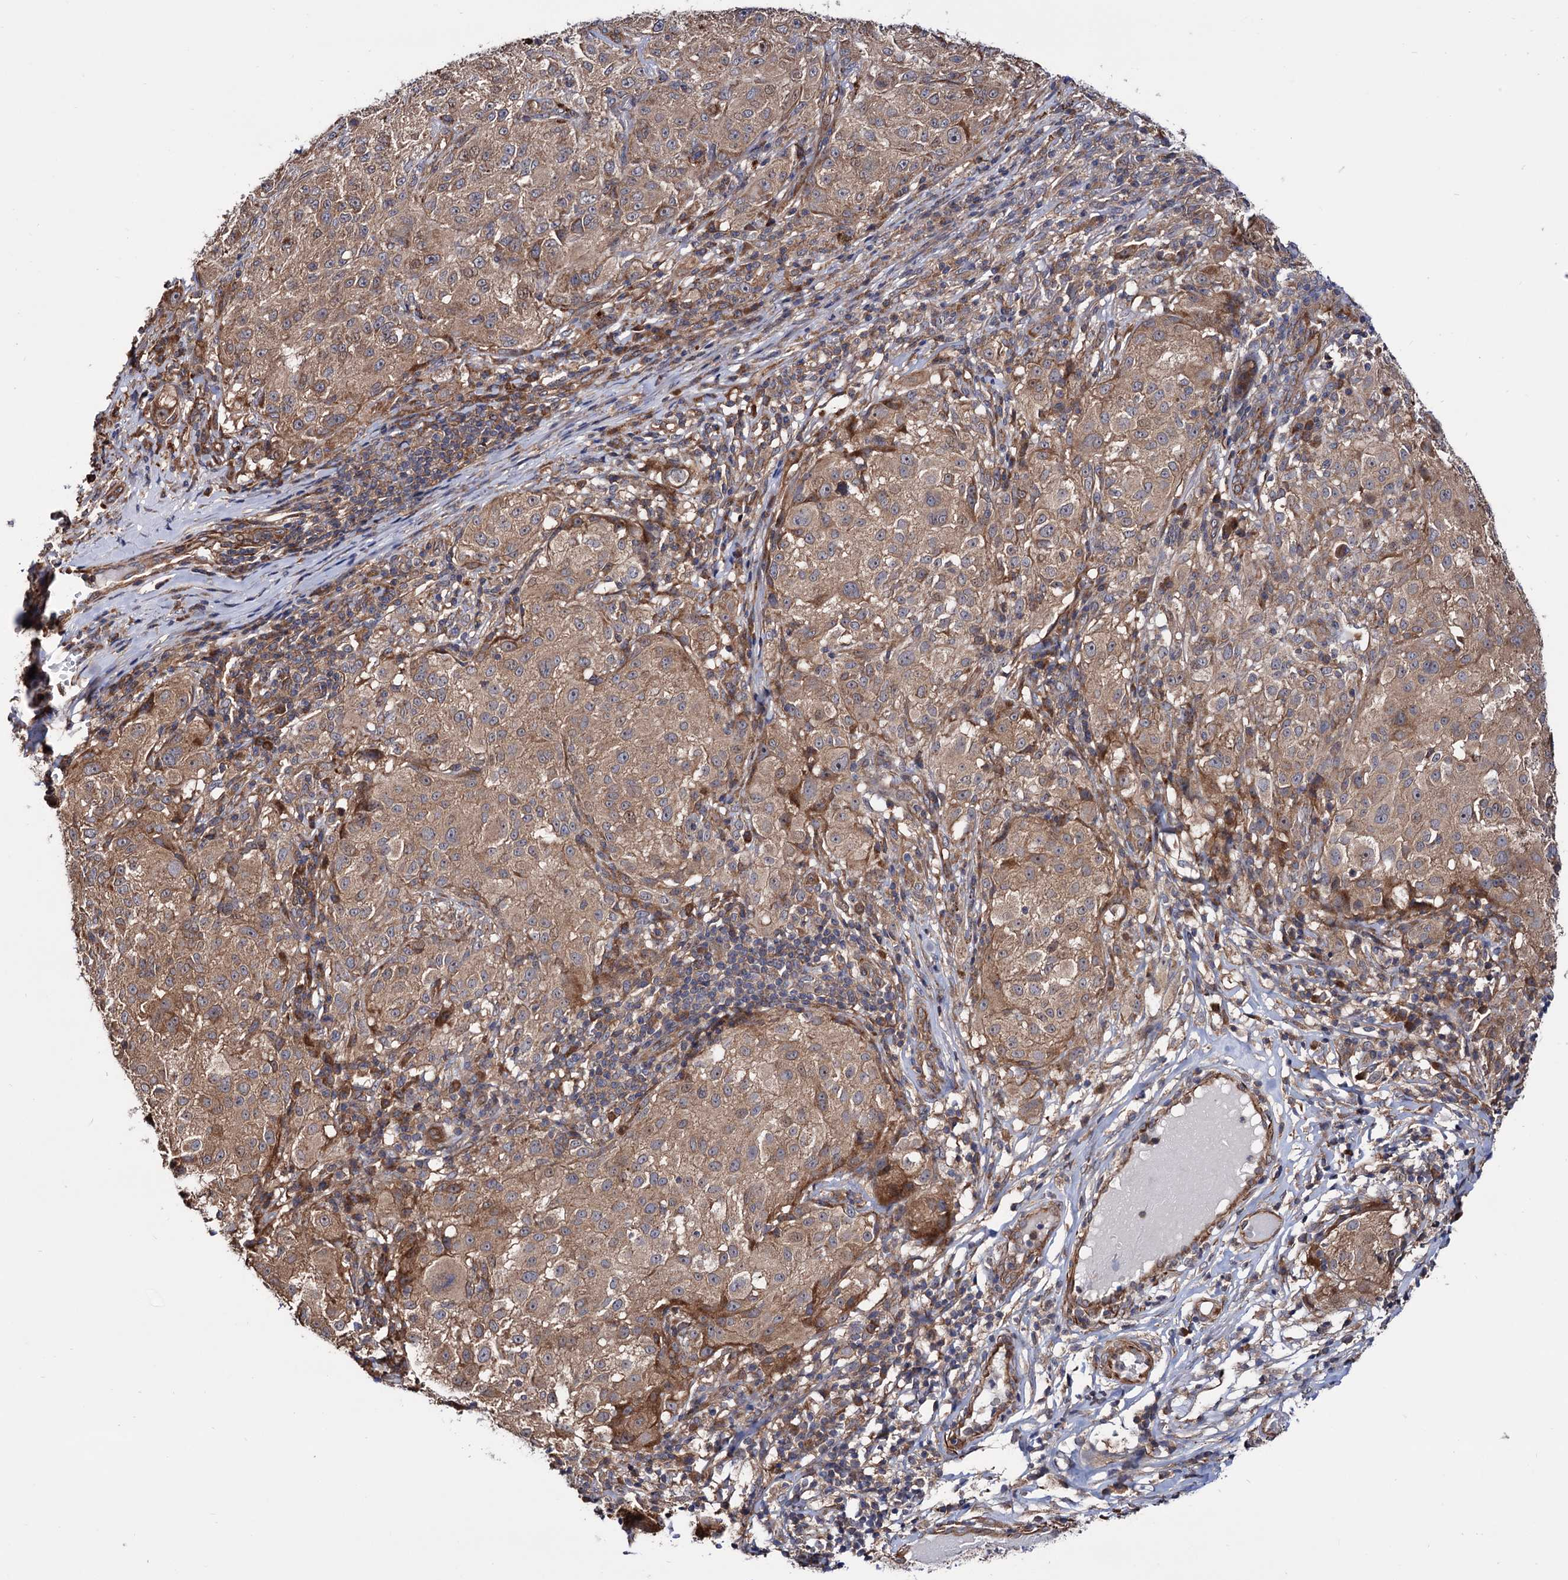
{"staining": {"intensity": "weak", "quantity": ">75%", "location": "cytoplasmic/membranous"}, "tissue": "melanoma", "cell_type": "Tumor cells", "image_type": "cancer", "snomed": [{"axis": "morphology", "description": "Necrosis, NOS"}, {"axis": "morphology", "description": "Malignant melanoma, NOS"}, {"axis": "topography", "description": "Skin"}], "caption": "The image shows immunohistochemical staining of malignant melanoma. There is weak cytoplasmic/membranous expression is present in about >75% of tumor cells.", "gene": "FERMT2", "patient": {"sex": "female", "age": 87}}